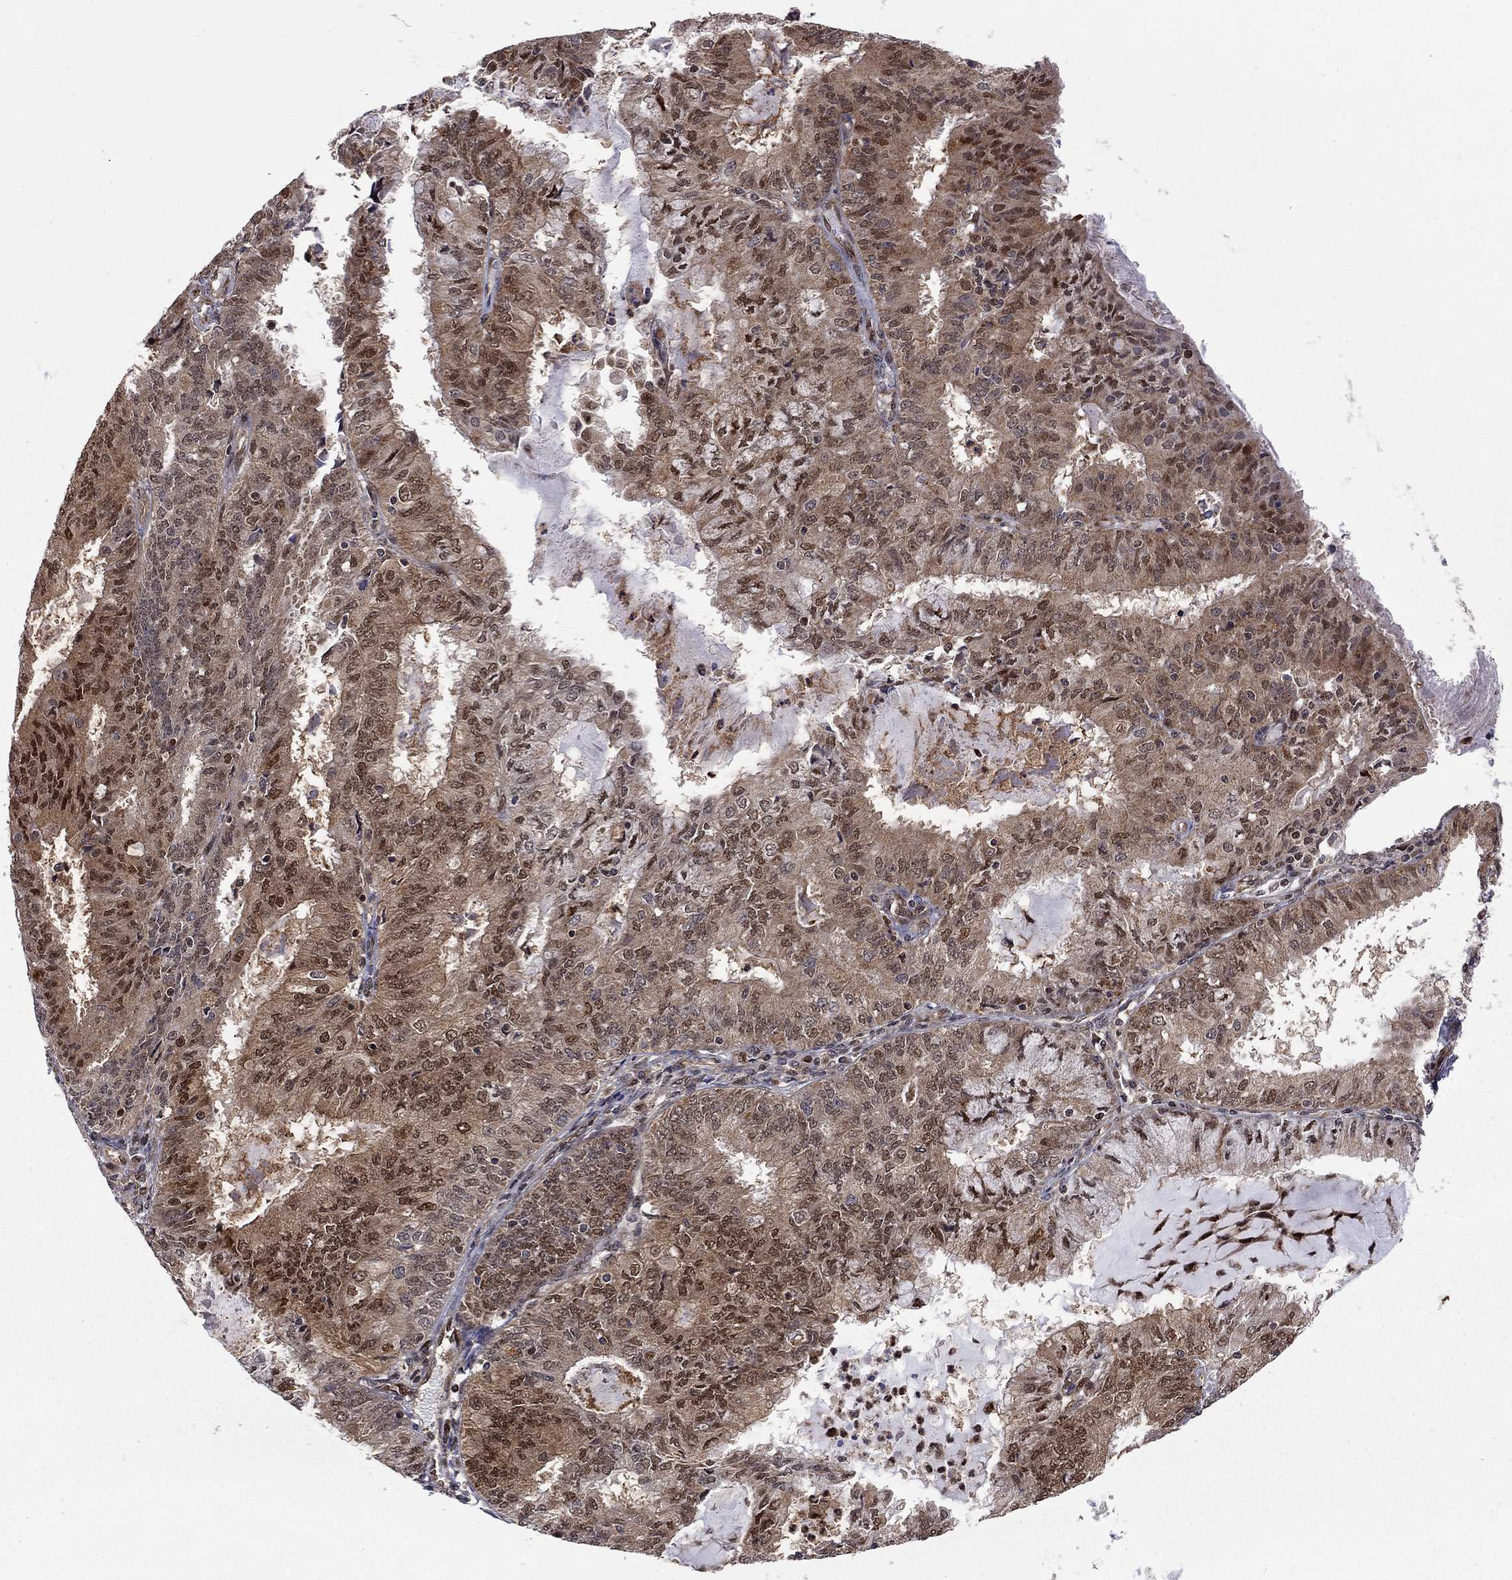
{"staining": {"intensity": "moderate", "quantity": "25%-75%", "location": "cytoplasmic/membranous,nuclear"}, "tissue": "endometrial cancer", "cell_type": "Tumor cells", "image_type": "cancer", "snomed": [{"axis": "morphology", "description": "Adenocarcinoma, NOS"}, {"axis": "topography", "description": "Endometrium"}], "caption": "Protein analysis of endometrial adenocarcinoma tissue exhibits moderate cytoplasmic/membranous and nuclear positivity in approximately 25%-75% of tumor cells. (DAB (3,3'-diaminobenzidine) = brown stain, brightfield microscopy at high magnification).", "gene": "ELOB", "patient": {"sex": "female", "age": 57}}